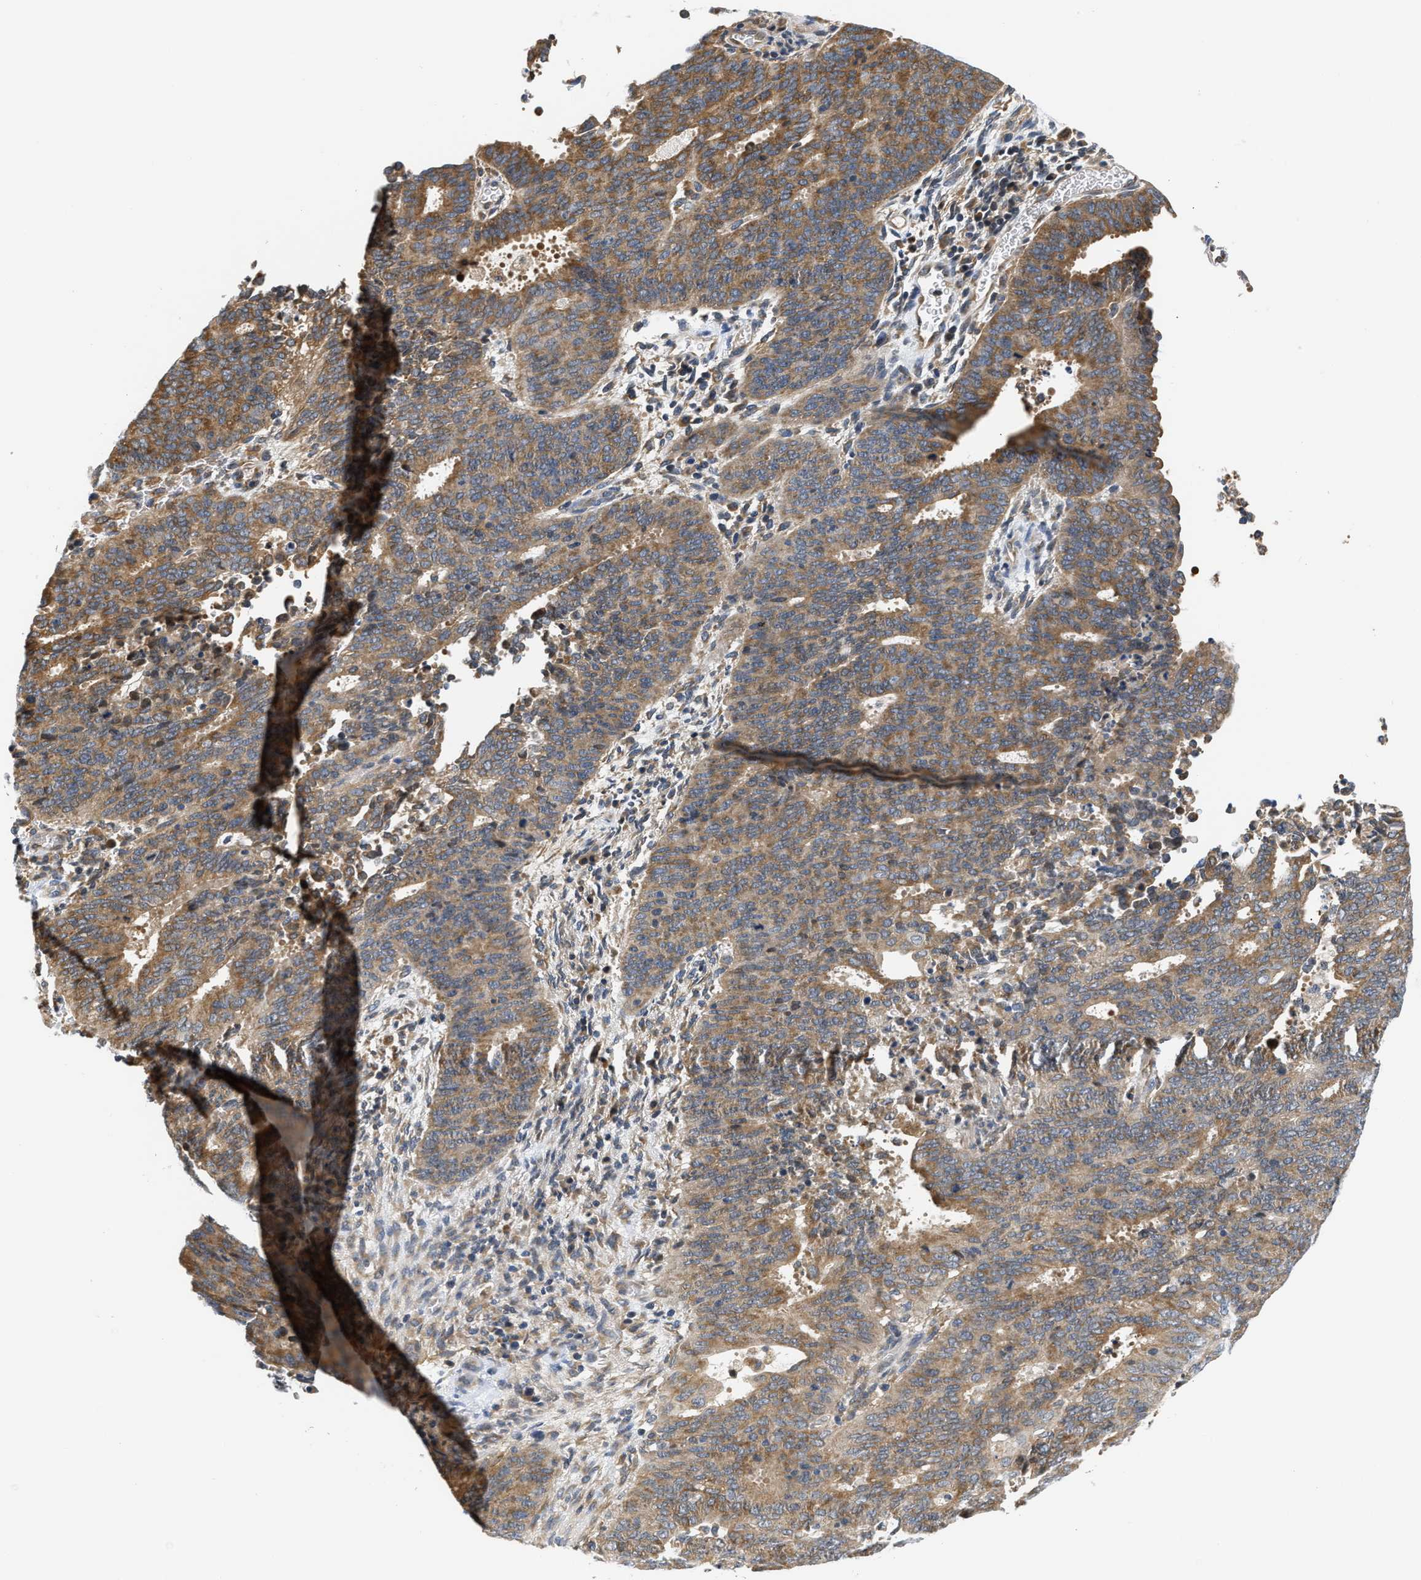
{"staining": {"intensity": "moderate", "quantity": "25%-75%", "location": "cytoplasmic/membranous"}, "tissue": "cervical cancer", "cell_type": "Tumor cells", "image_type": "cancer", "snomed": [{"axis": "morphology", "description": "Adenocarcinoma, NOS"}, {"axis": "topography", "description": "Cervix"}], "caption": "Immunohistochemistry (IHC) (DAB (3,3'-diaminobenzidine)) staining of cervical adenocarcinoma displays moderate cytoplasmic/membranous protein staining in about 25%-75% of tumor cells.", "gene": "TNIP2", "patient": {"sex": "female", "age": 44}}